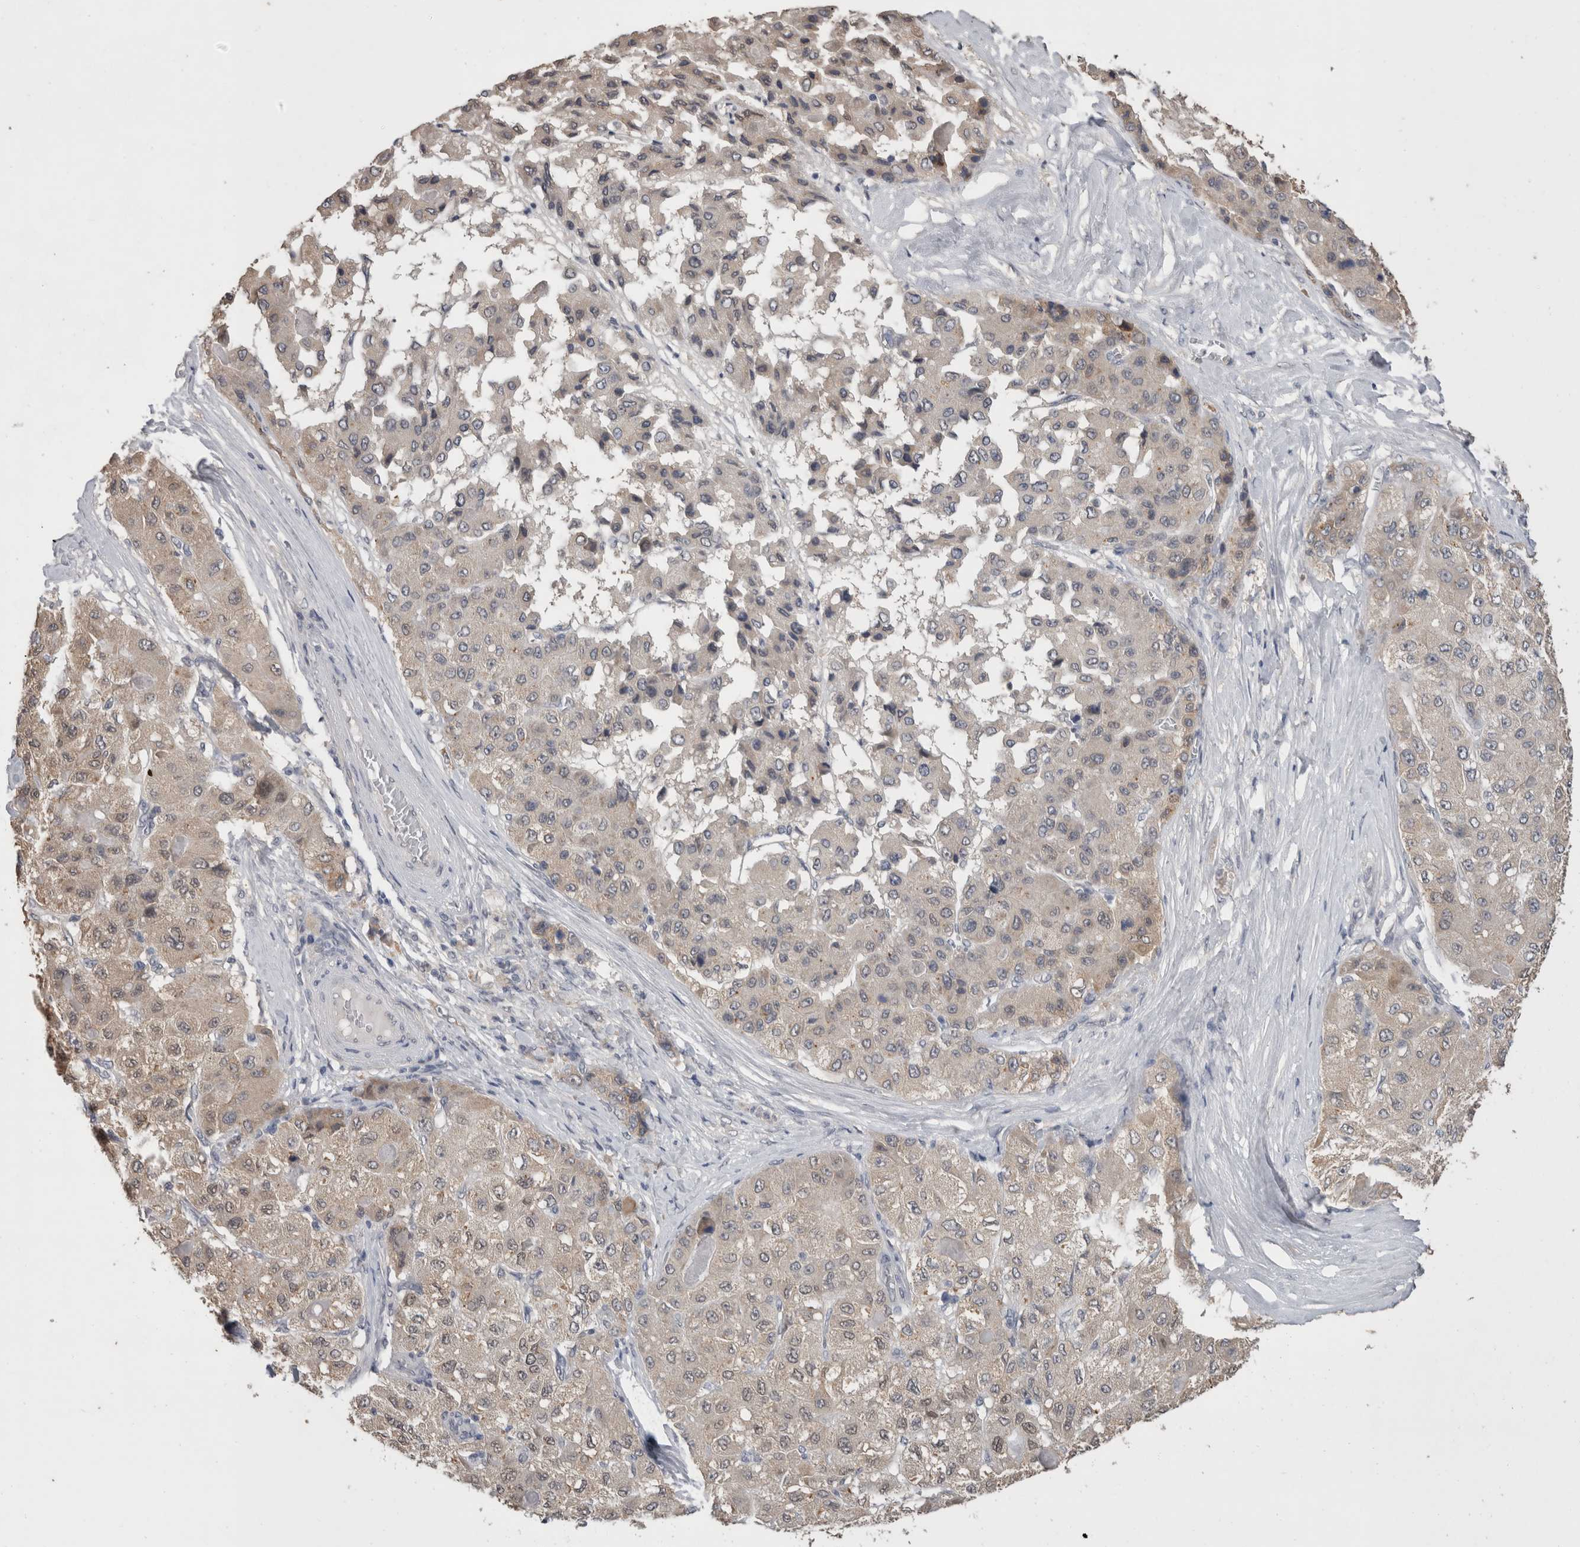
{"staining": {"intensity": "weak", "quantity": "<25%", "location": "cytoplasmic/membranous"}, "tissue": "liver cancer", "cell_type": "Tumor cells", "image_type": "cancer", "snomed": [{"axis": "morphology", "description": "Carcinoma, Hepatocellular, NOS"}, {"axis": "topography", "description": "Liver"}], "caption": "An IHC histopathology image of liver hepatocellular carcinoma is shown. There is no staining in tumor cells of liver hepatocellular carcinoma. (DAB immunohistochemistry (IHC) with hematoxylin counter stain).", "gene": "FHOD3", "patient": {"sex": "male", "age": 80}}